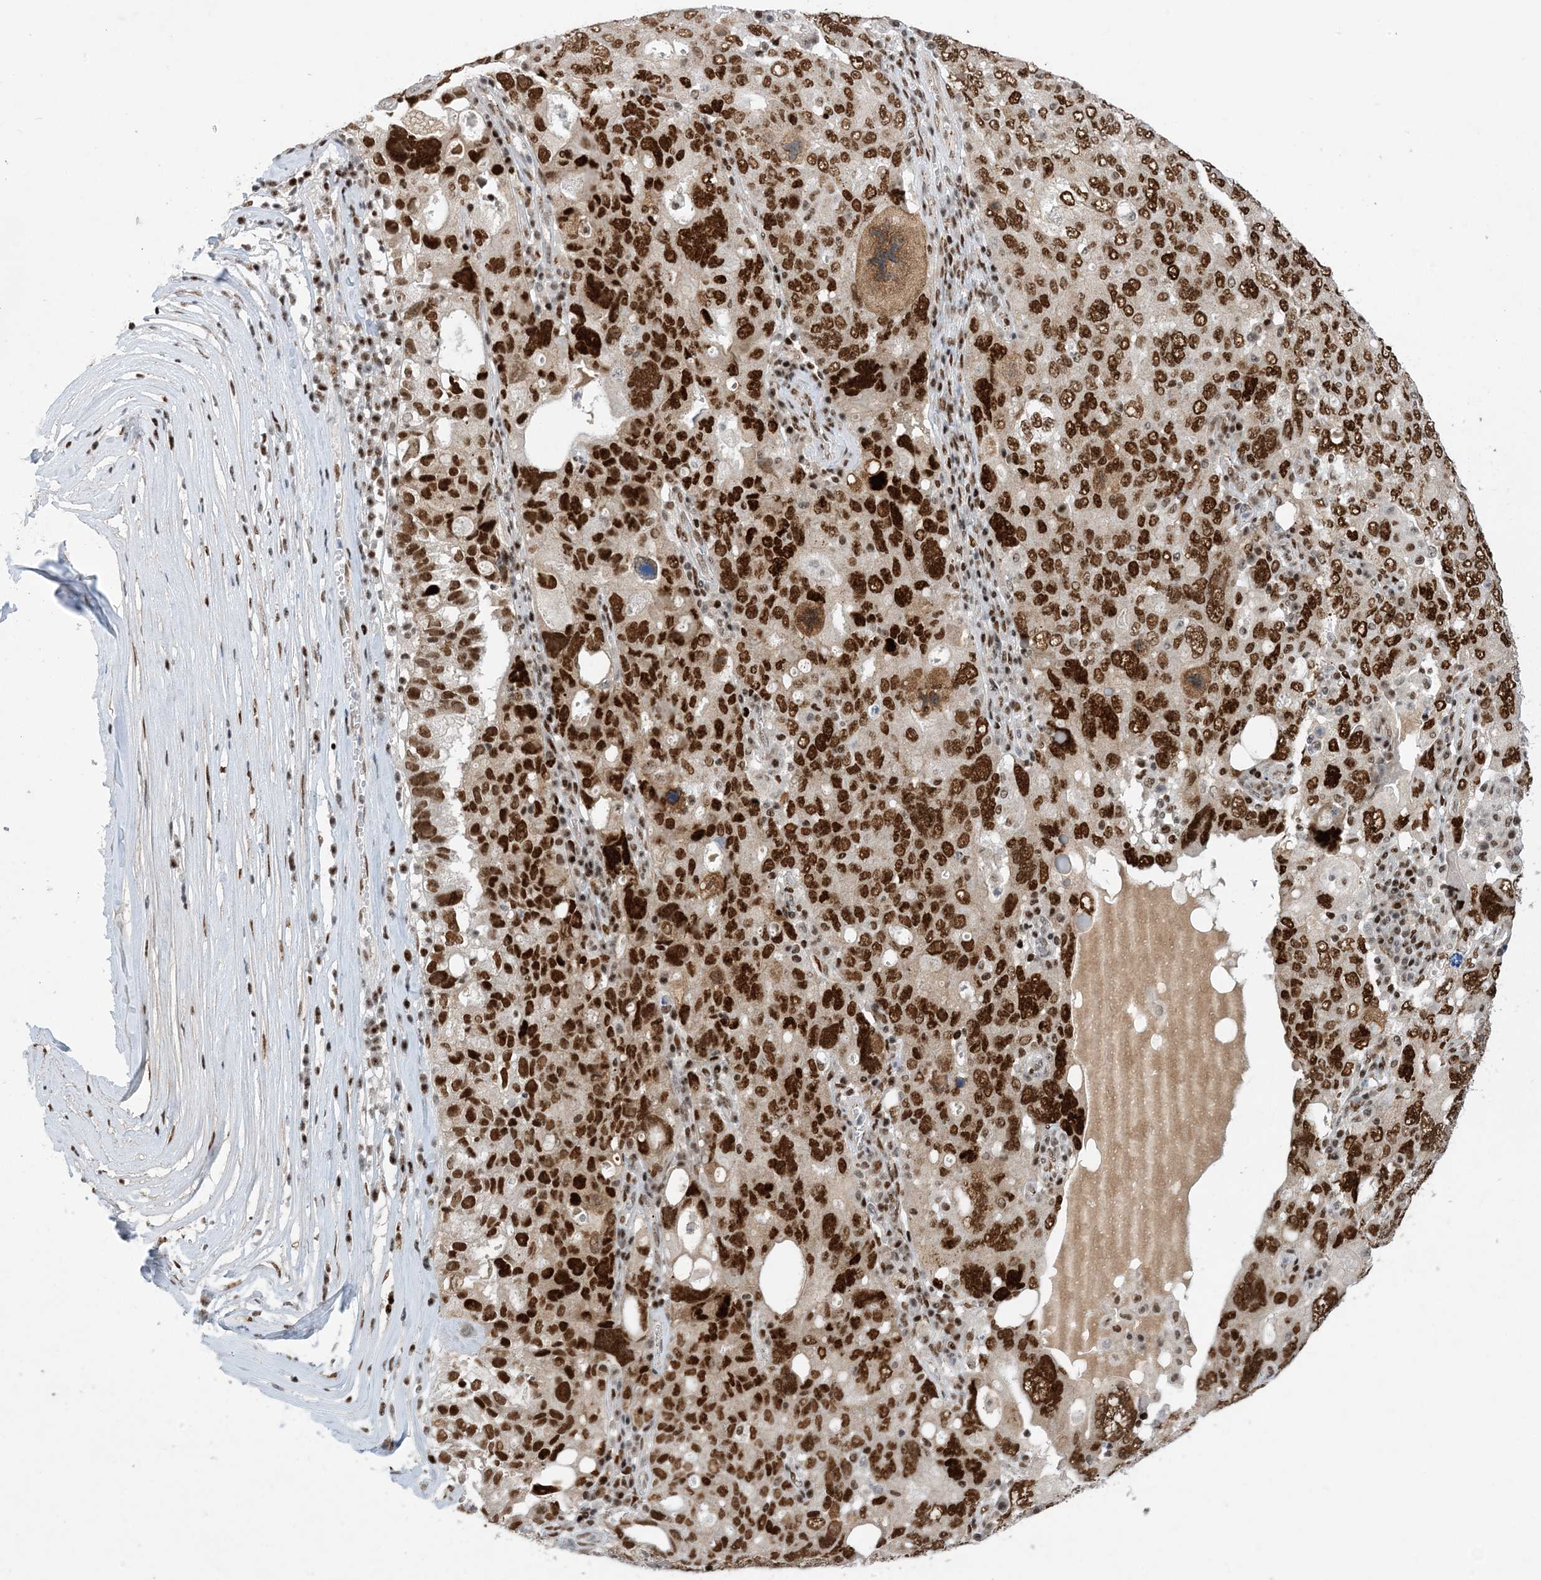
{"staining": {"intensity": "strong", "quantity": ">75%", "location": "nuclear"}, "tissue": "ovarian cancer", "cell_type": "Tumor cells", "image_type": "cancer", "snomed": [{"axis": "morphology", "description": "Carcinoma, endometroid"}, {"axis": "topography", "description": "Ovary"}], "caption": "DAB immunohistochemical staining of endometroid carcinoma (ovarian) shows strong nuclear protein positivity in approximately >75% of tumor cells.", "gene": "TSPYL1", "patient": {"sex": "female", "age": 62}}